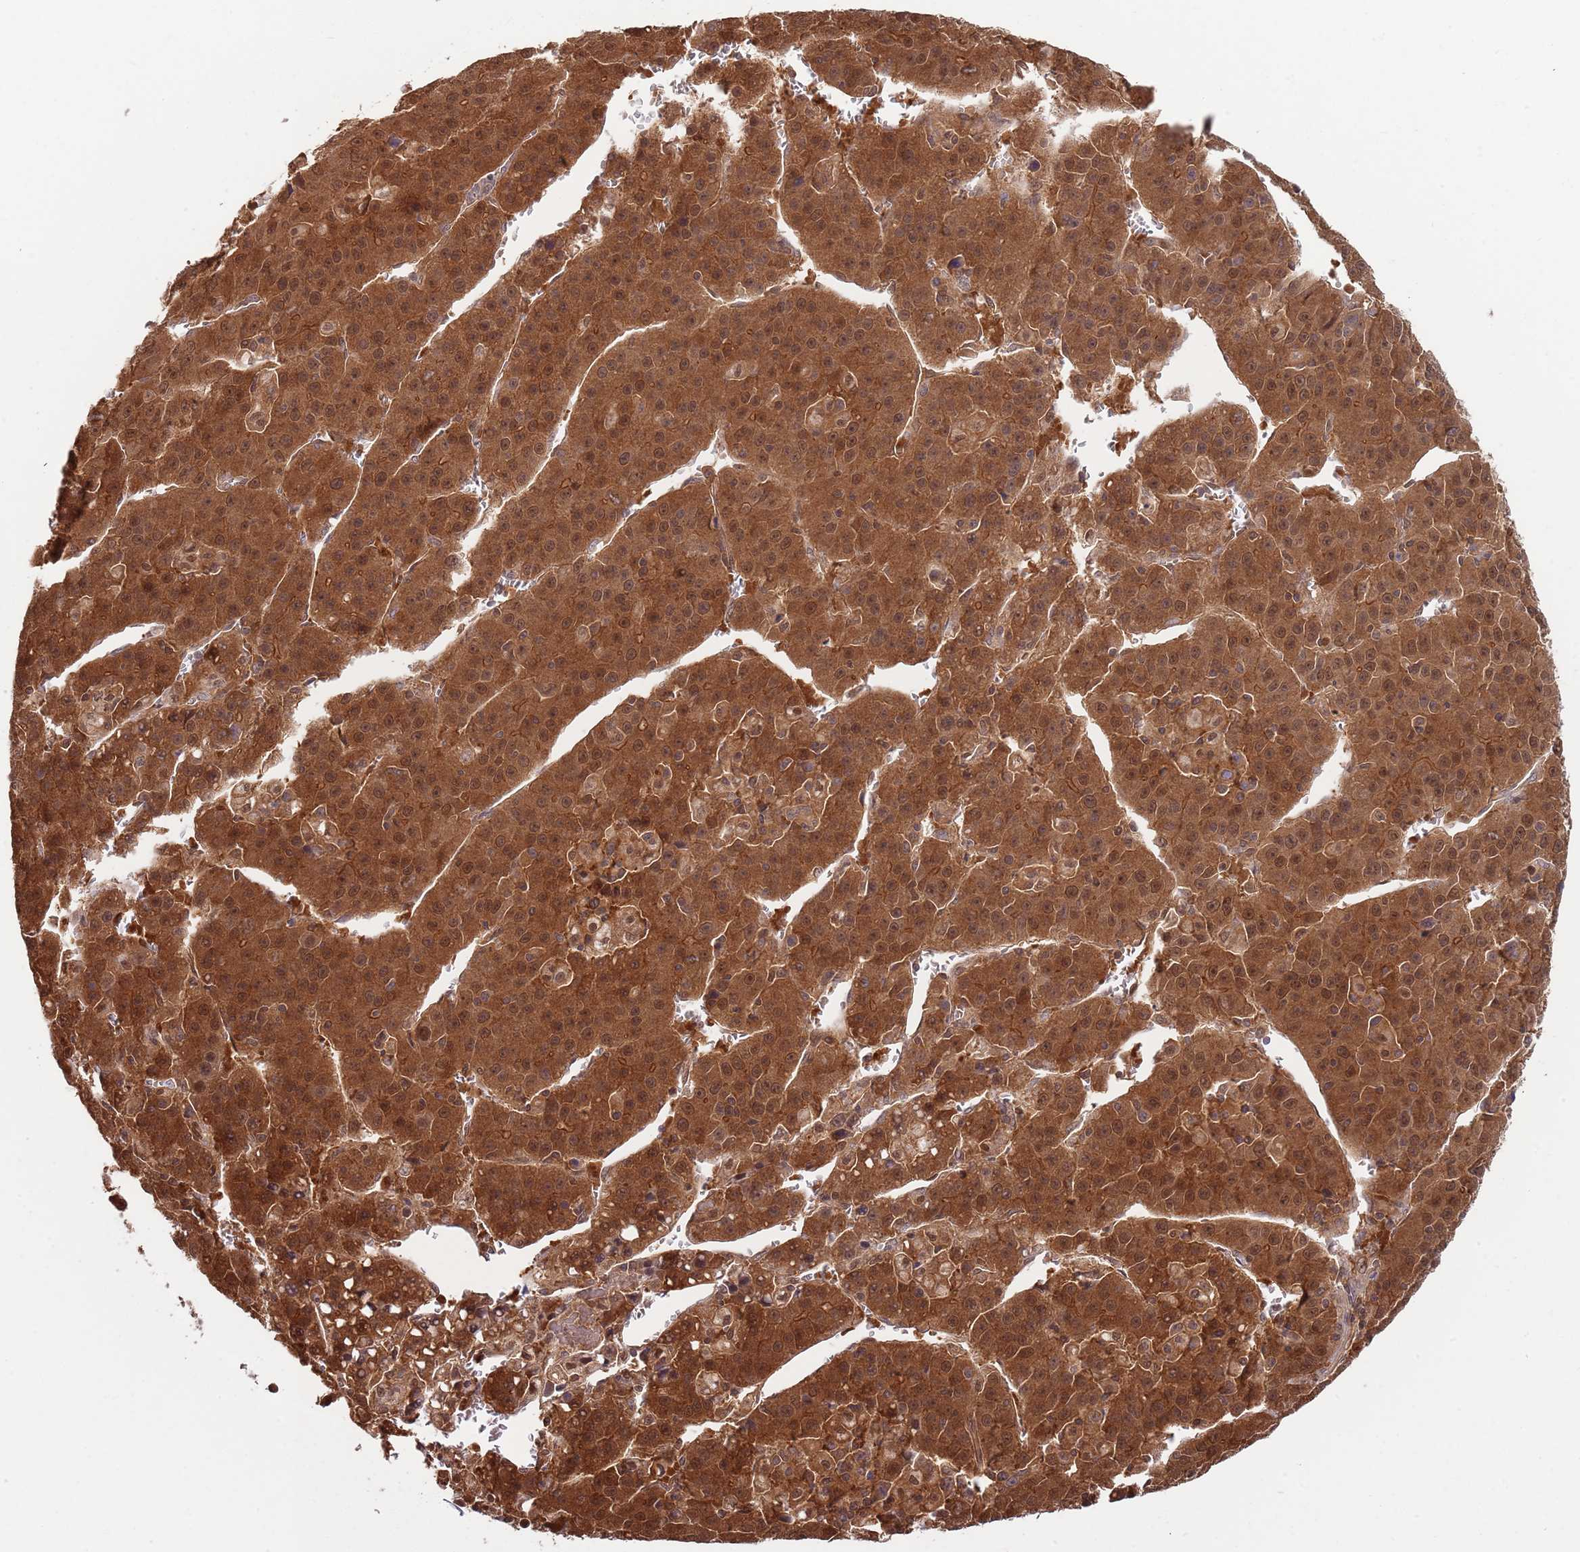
{"staining": {"intensity": "strong", "quantity": ">75%", "location": "cytoplasmic/membranous,nuclear"}, "tissue": "liver cancer", "cell_type": "Tumor cells", "image_type": "cancer", "snomed": [{"axis": "morphology", "description": "Carcinoma, Hepatocellular, NOS"}, {"axis": "topography", "description": "Liver"}], "caption": "This histopathology image reveals immunohistochemistry staining of human hepatocellular carcinoma (liver), with high strong cytoplasmic/membranous and nuclear staining in about >75% of tumor cells.", "gene": "GSDMD", "patient": {"sex": "female", "age": 53}}